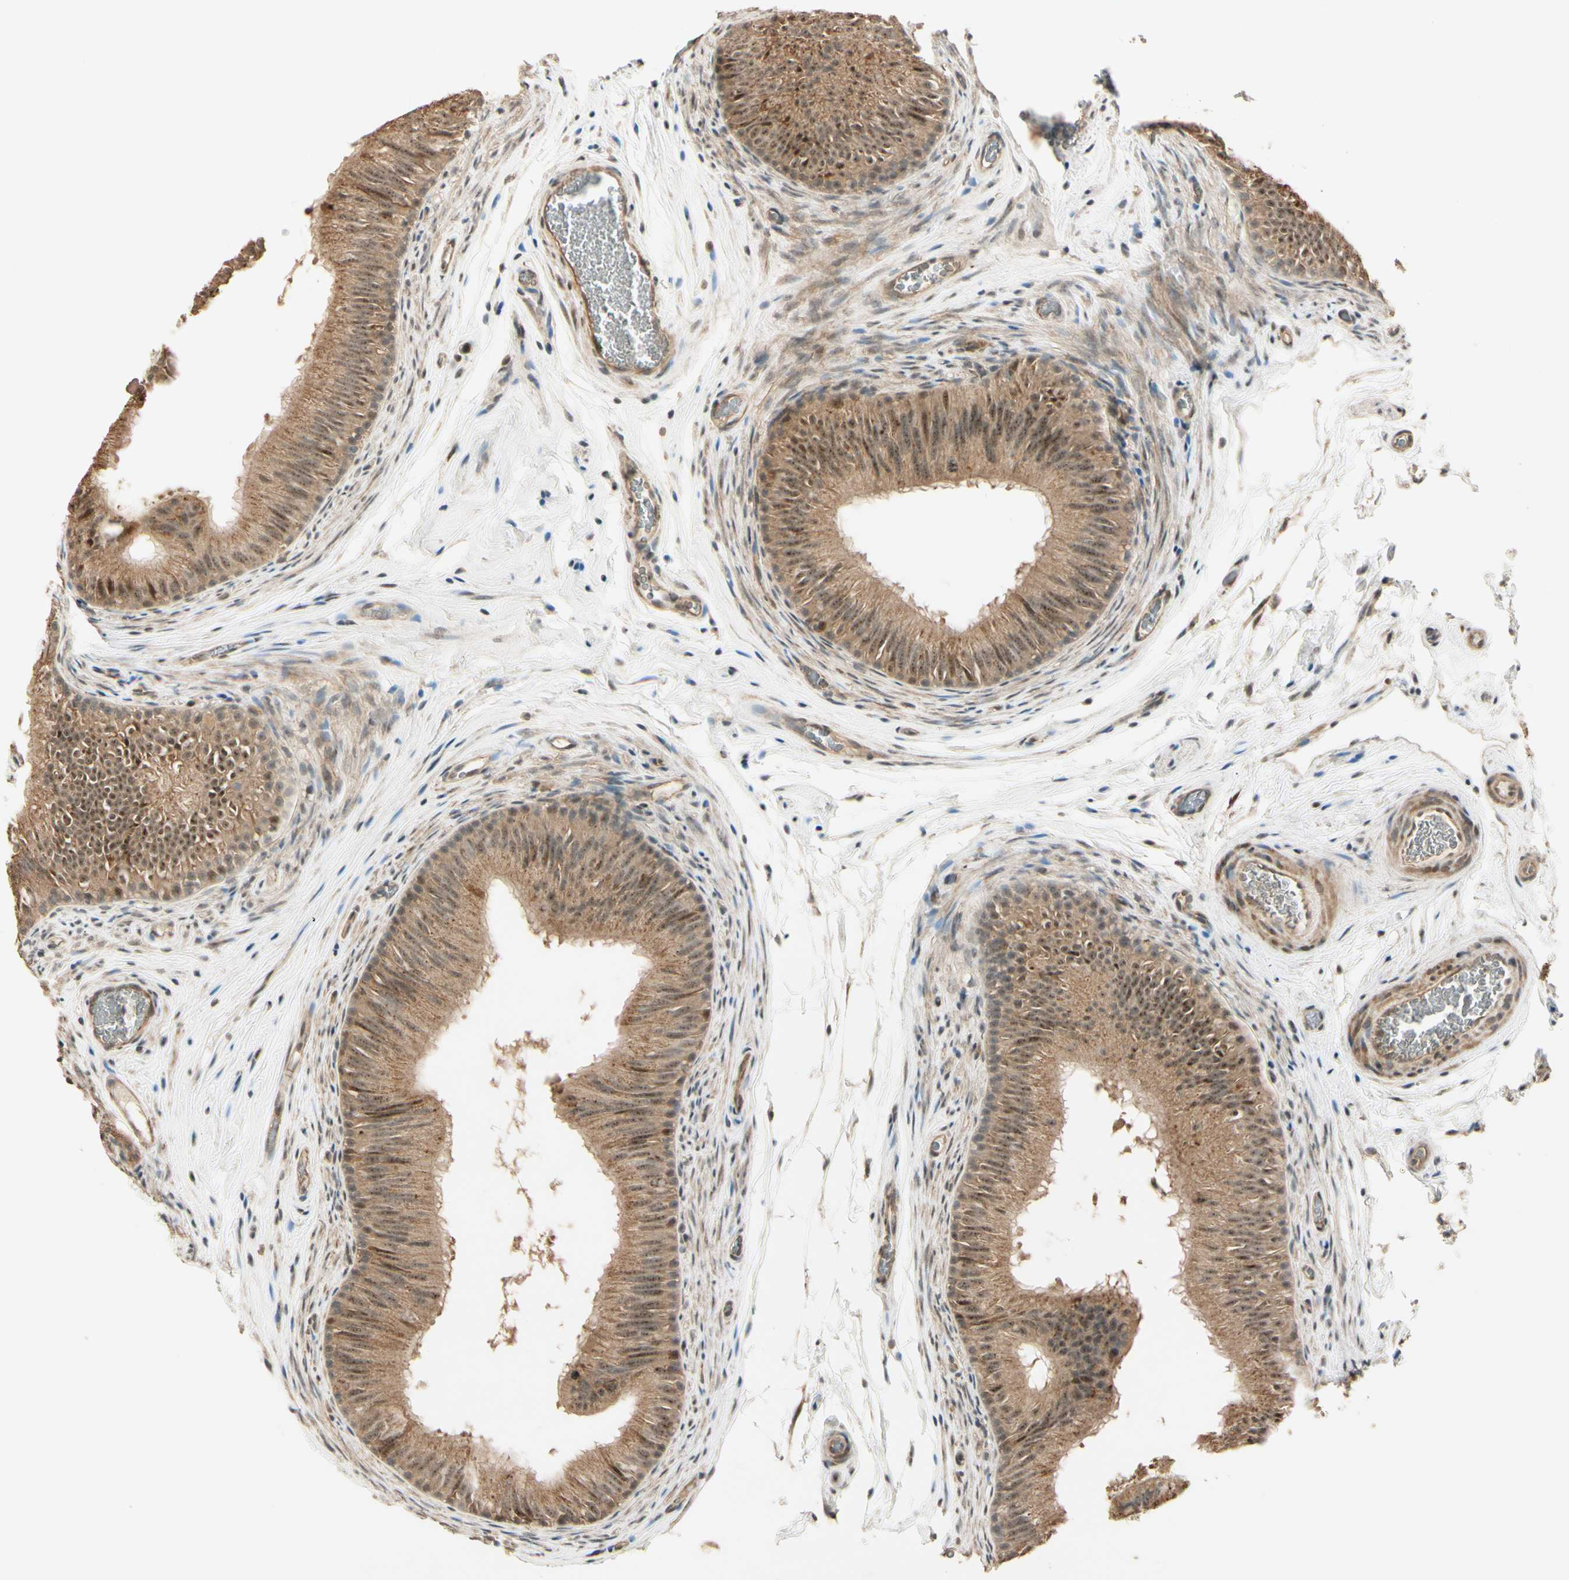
{"staining": {"intensity": "moderate", "quantity": ">75%", "location": "cytoplasmic/membranous,nuclear"}, "tissue": "epididymis", "cell_type": "Glandular cells", "image_type": "normal", "snomed": [{"axis": "morphology", "description": "Normal tissue, NOS"}, {"axis": "topography", "description": "Epididymis"}], "caption": "Immunohistochemistry staining of unremarkable epididymis, which demonstrates medium levels of moderate cytoplasmic/membranous,nuclear staining in approximately >75% of glandular cells indicating moderate cytoplasmic/membranous,nuclear protein positivity. The staining was performed using DAB (3,3'-diaminobenzidine) (brown) for protein detection and nuclei were counterstained in hematoxylin (blue).", "gene": "MCPH1", "patient": {"sex": "male", "age": 36}}